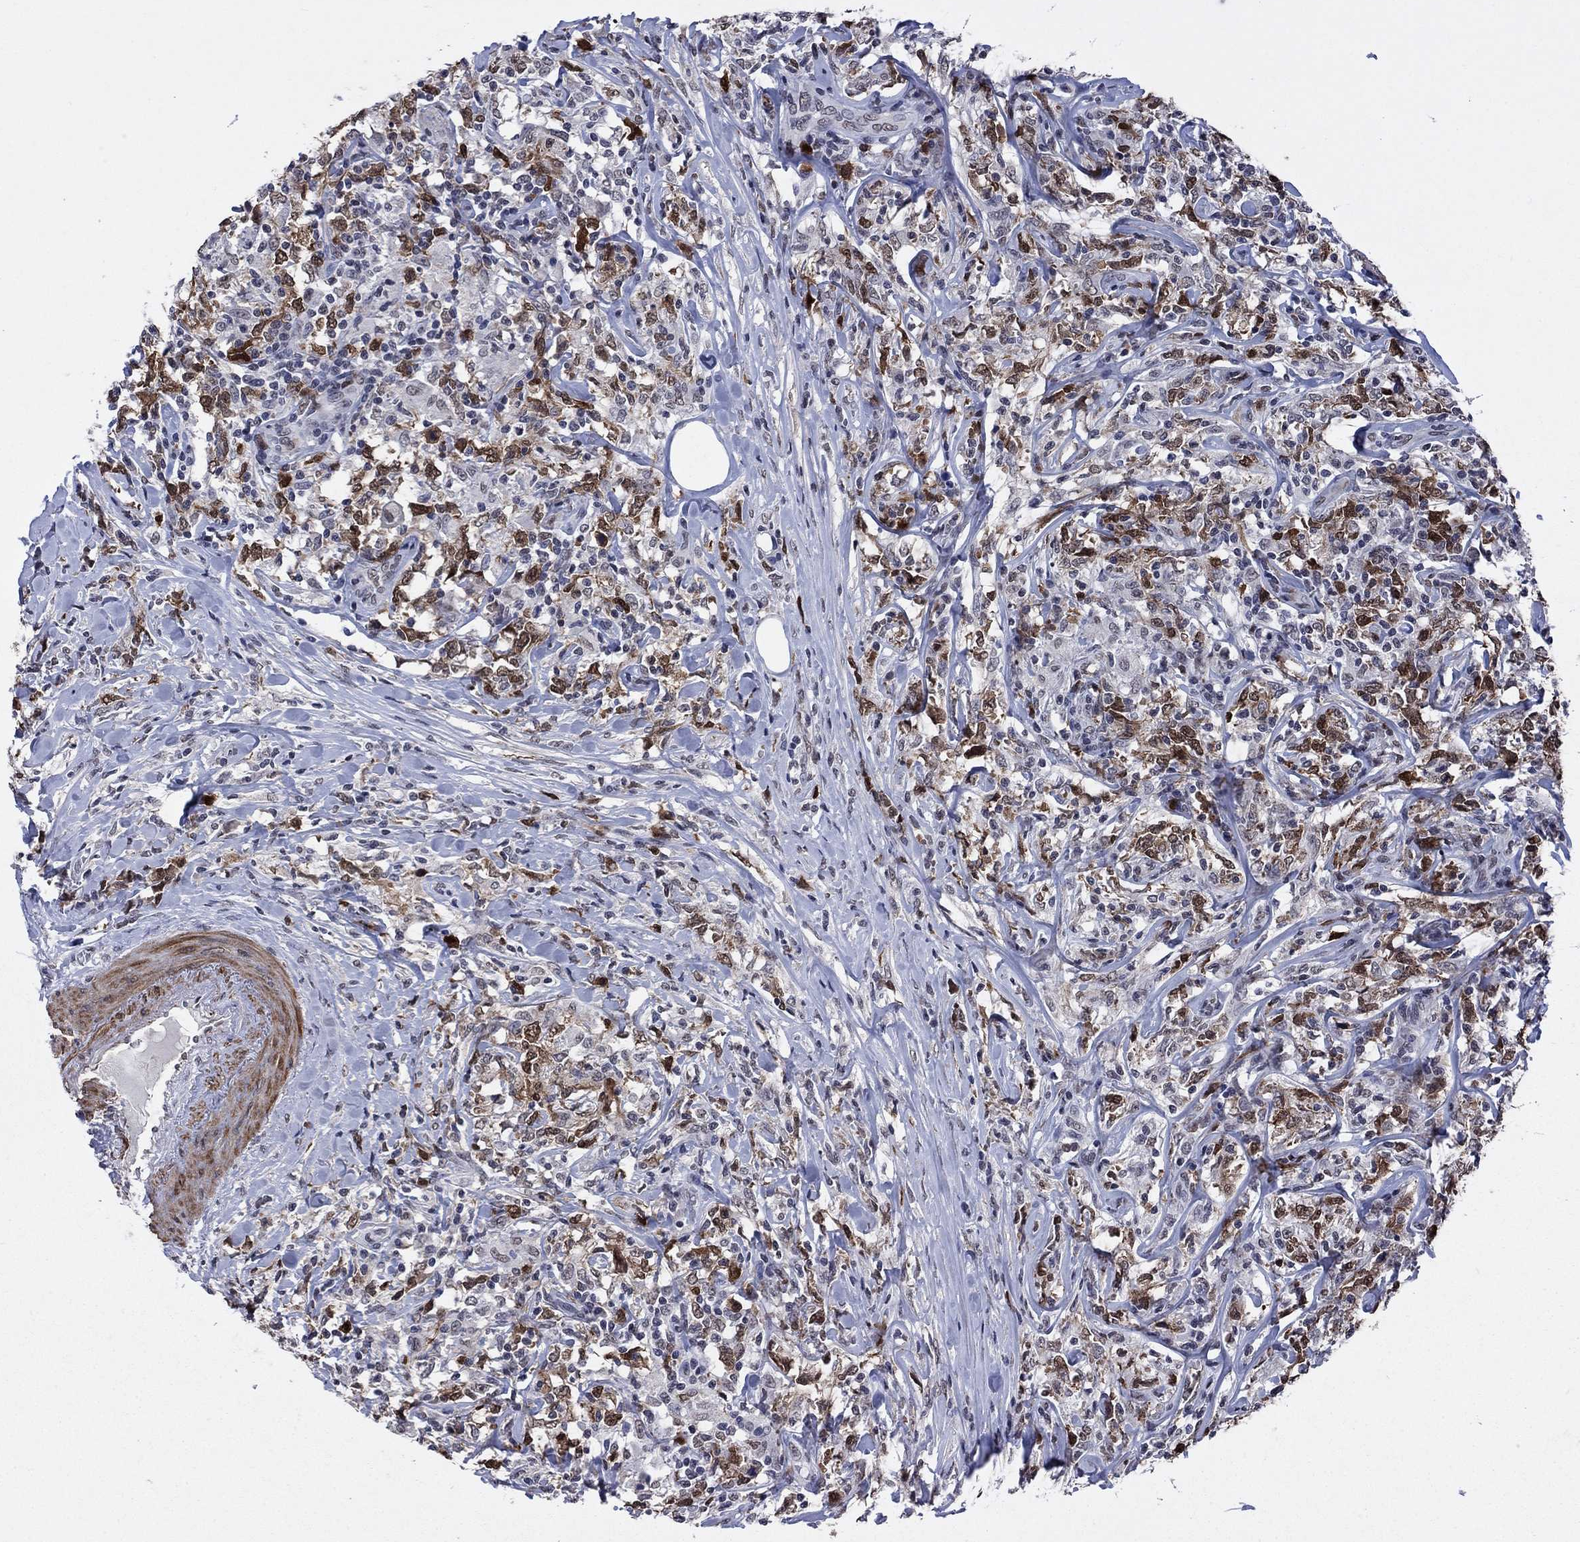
{"staining": {"intensity": "moderate", "quantity": "25%-75%", "location": "nuclear"}, "tissue": "lymphoma", "cell_type": "Tumor cells", "image_type": "cancer", "snomed": [{"axis": "morphology", "description": "Malignant lymphoma, non-Hodgkin's type, High grade"}, {"axis": "topography", "description": "Lymph node"}], "caption": "Protein analysis of high-grade malignant lymphoma, non-Hodgkin's type tissue reveals moderate nuclear positivity in approximately 25%-75% of tumor cells. The protein of interest is shown in brown color, while the nuclei are stained blue.", "gene": "TYMS", "patient": {"sex": "female", "age": 84}}